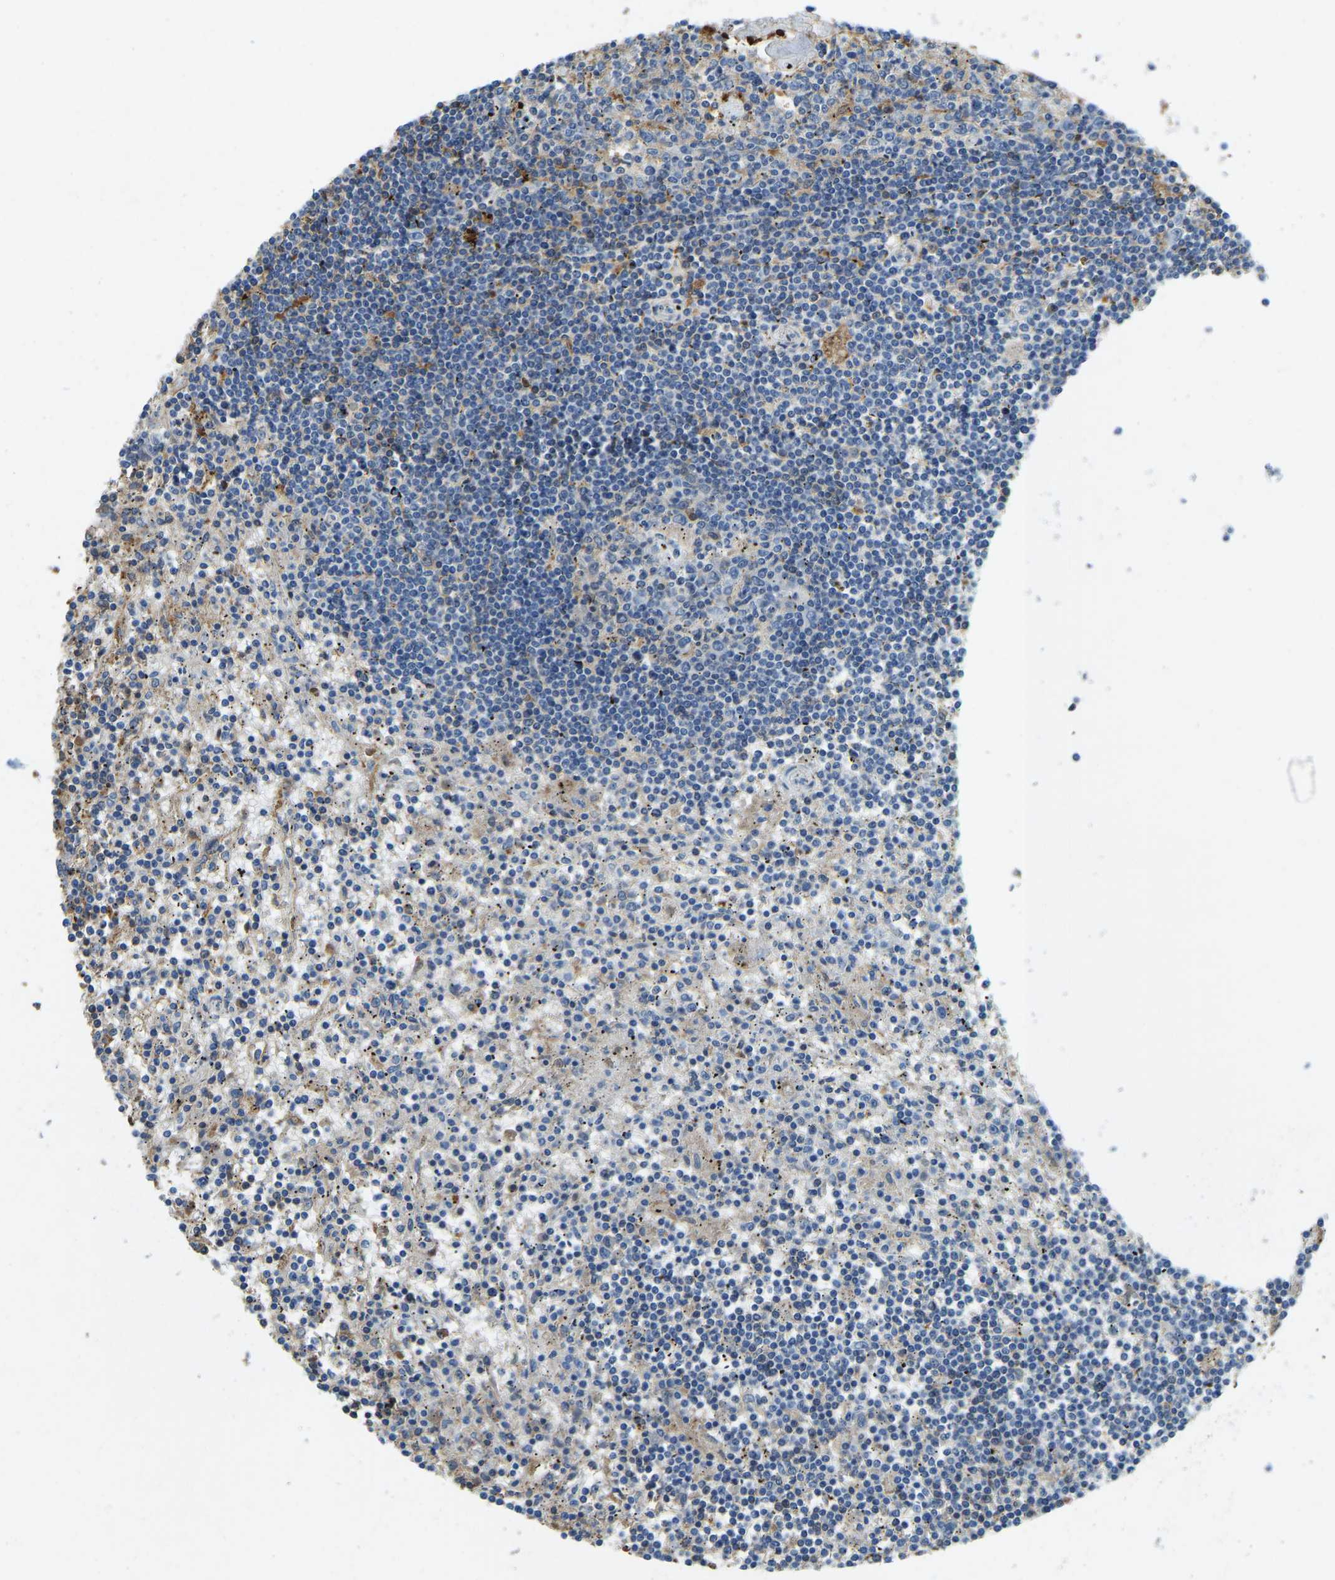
{"staining": {"intensity": "negative", "quantity": "none", "location": "none"}, "tissue": "lymphoma", "cell_type": "Tumor cells", "image_type": "cancer", "snomed": [{"axis": "morphology", "description": "Malignant lymphoma, non-Hodgkin's type, Low grade"}, {"axis": "topography", "description": "Spleen"}], "caption": "Lymphoma stained for a protein using immunohistochemistry (IHC) displays no positivity tumor cells.", "gene": "THBS4", "patient": {"sex": "male", "age": 76}}